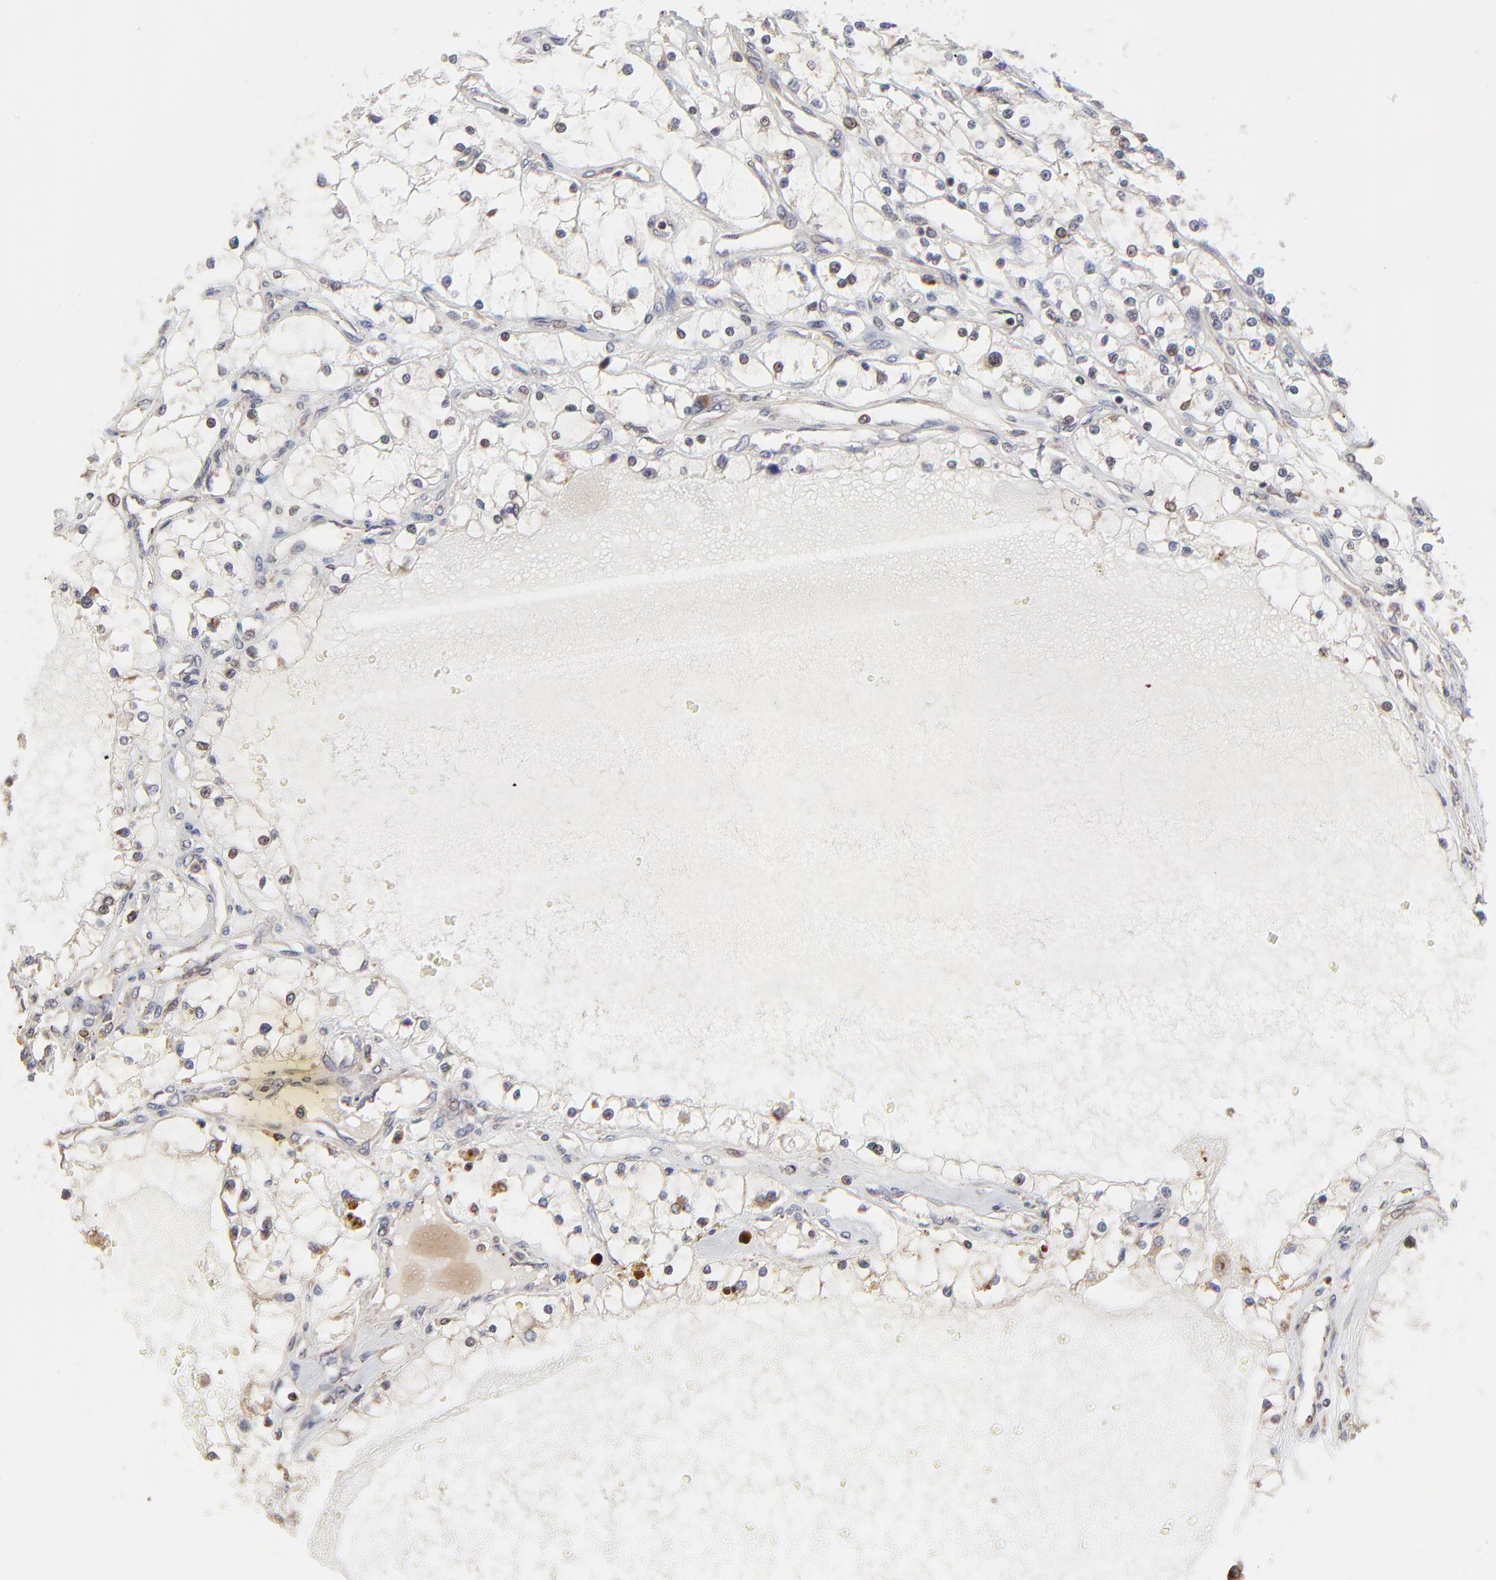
{"staining": {"intensity": "negative", "quantity": "none", "location": "none"}, "tissue": "renal cancer", "cell_type": "Tumor cells", "image_type": "cancer", "snomed": [{"axis": "morphology", "description": "Adenocarcinoma, NOS"}, {"axis": "topography", "description": "Kidney"}], "caption": "An immunohistochemistry (IHC) photomicrograph of adenocarcinoma (renal) is shown. There is no staining in tumor cells of adenocarcinoma (renal). (DAB IHC visualized using brightfield microscopy, high magnification).", "gene": "ELP2", "patient": {"sex": "male", "age": 61}}